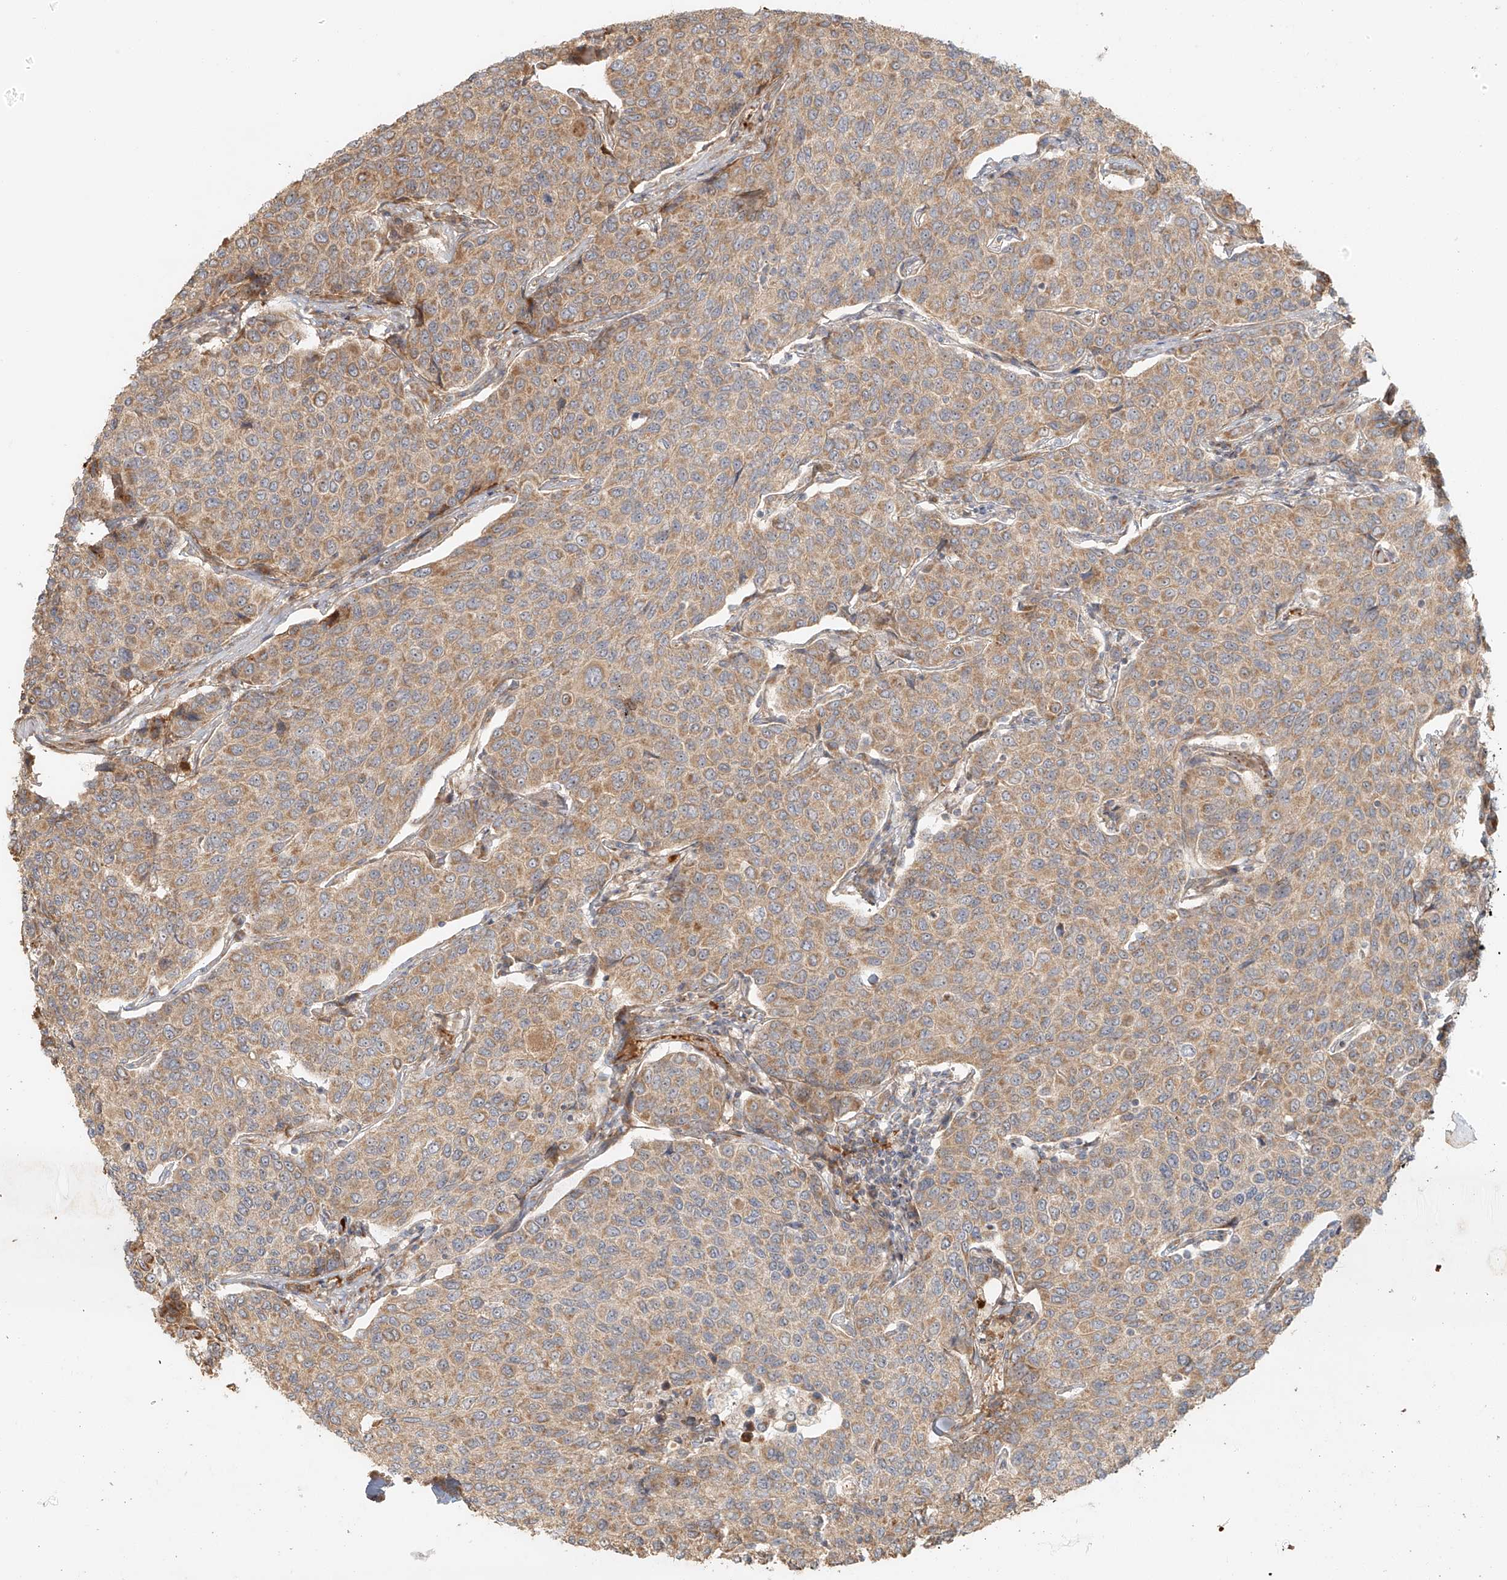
{"staining": {"intensity": "moderate", "quantity": ">75%", "location": "cytoplasmic/membranous"}, "tissue": "breast cancer", "cell_type": "Tumor cells", "image_type": "cancer", "snomed": [{"axis": "morphology", "description": "Duct carcinoma"}, {"axis": "topography", "description": "Breast"}], "caption": "A brown stain highlights moderate cytoplasmic/membranous expression of a protein in breast infiltrating ductal carcinoma tumor cells.", "gene": "MIPEP", "patient": {"sex": "female", "age": 55}}